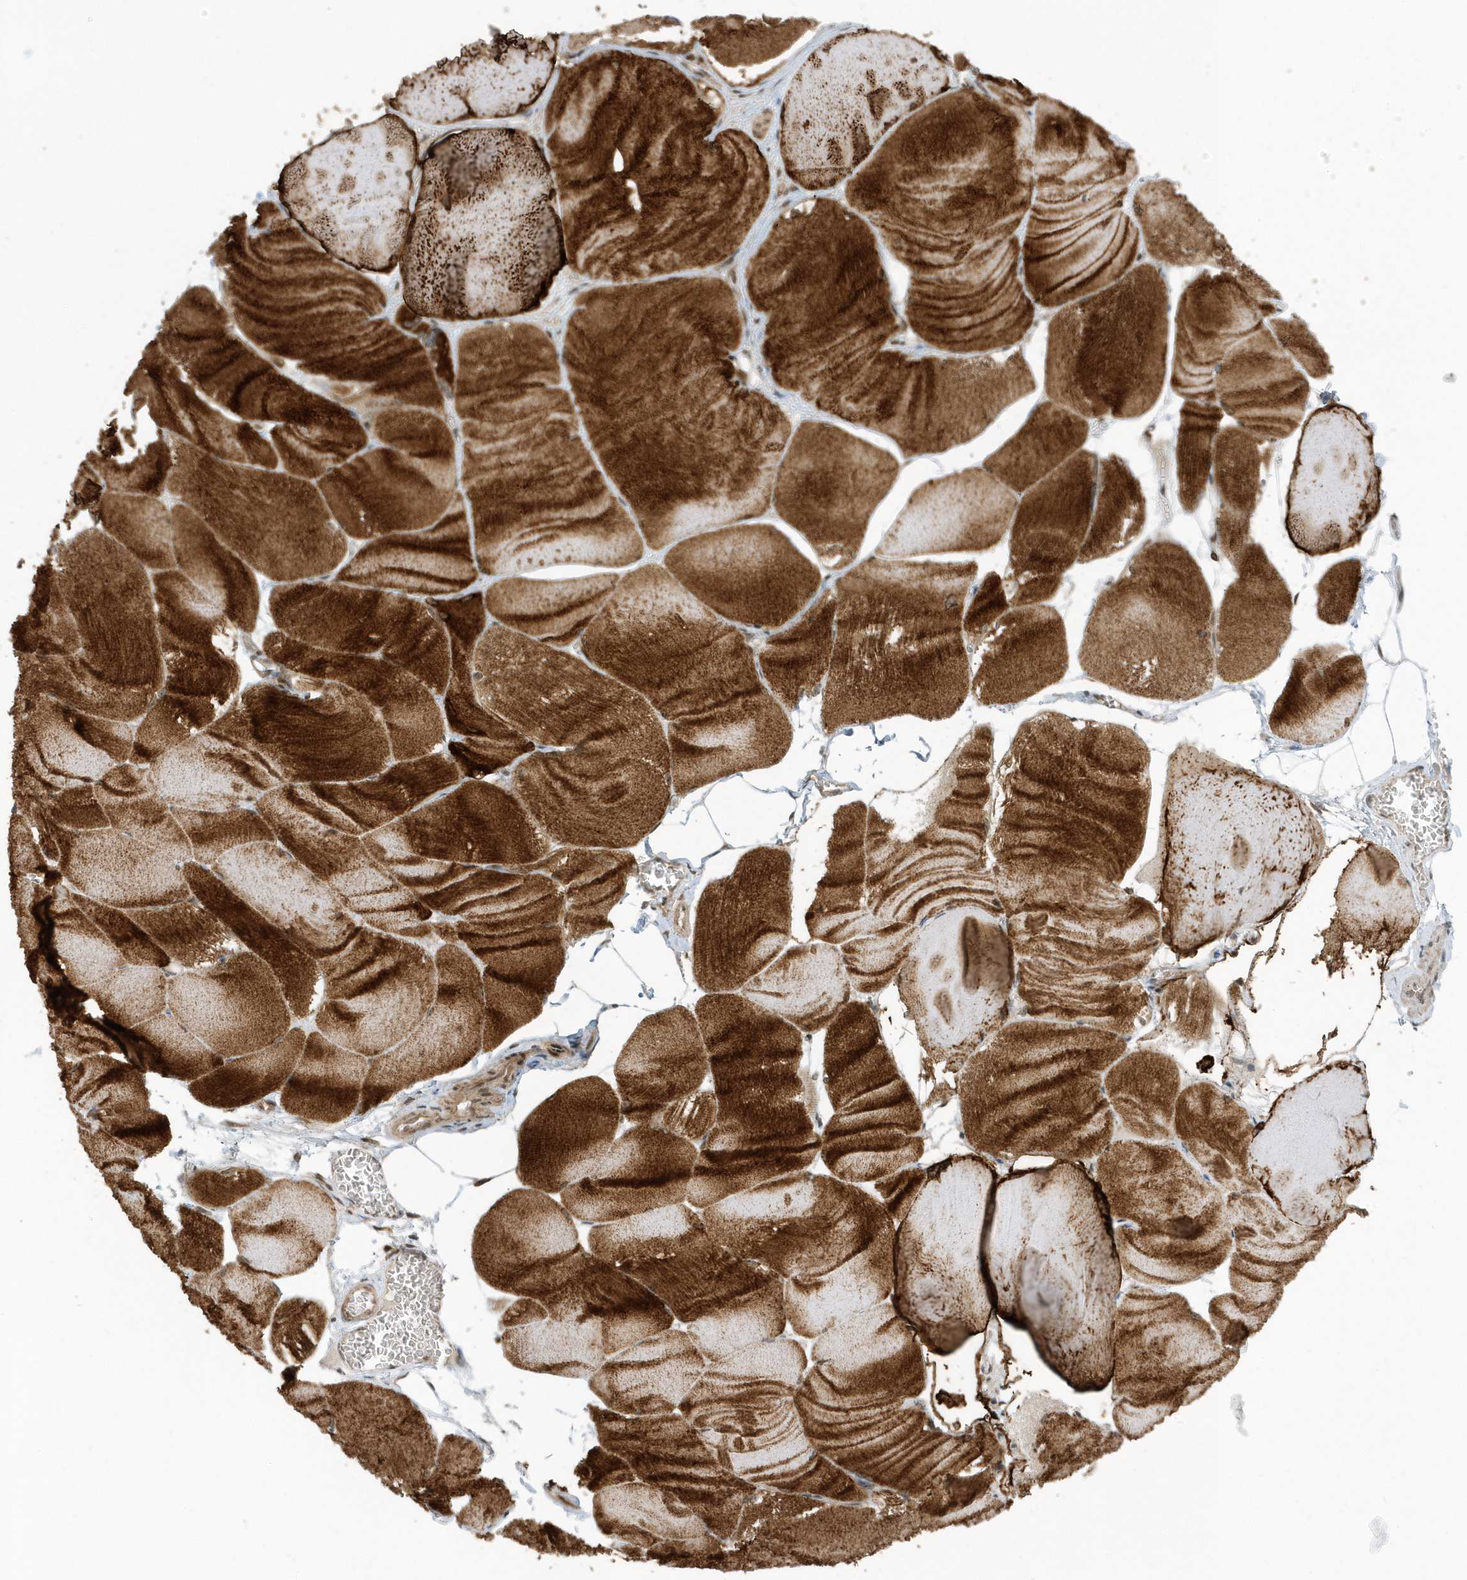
{"staining": {"intensity": "strong", "quantity": "25%-75%", "location": "cytoplasmic/membranous,nuclear"}, "tissue": "skeletal muscle", "cell_type": "Myocytes", "image_type": "normal", "snomed": [{"axis": "morphology", "description": "Normal tissue, NOS"}, {"axis": "morphology", "description": "Basal cell carcinoma"}, {"axis": "topography", "description": "Skeletal muscle"}], "caption": "The histopathology image demonstrates staining of benign skeletal muscle, revealing strong cytoplasmic/membranous,nuclear protein staining (brown color) within myocytes. (brown staining indicates protein expression, while blue staining denotes nuclei).", "gene": "USP53", "patient": {"sex": "female", "age": 64}}